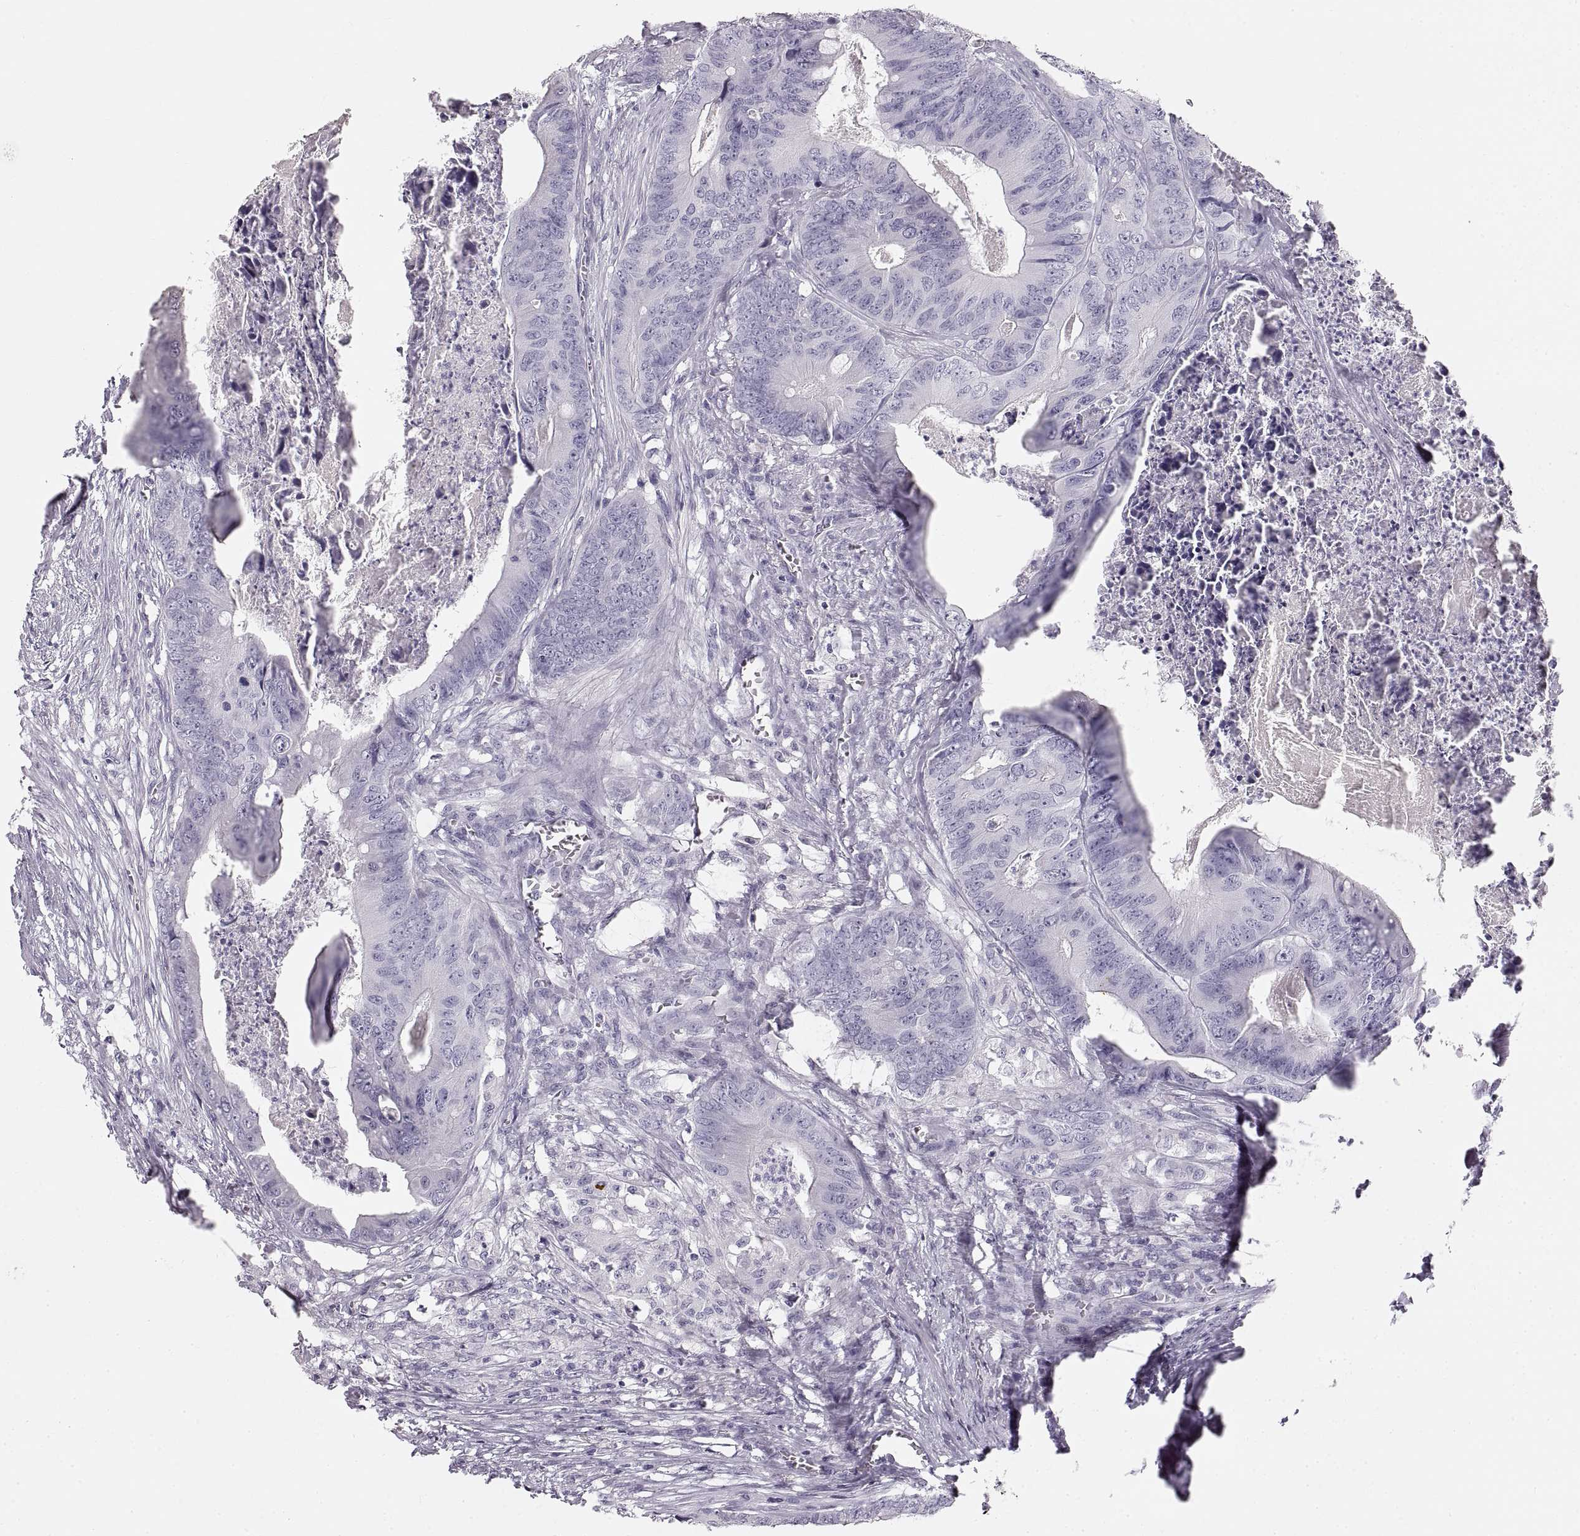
{"staining": {"intensity": "negative", "quantity": "none", "location": "none"}, "tissue": "colorectal cancer", "cell_type": "Tumor cells", "image_type": "cancer", "snomed": [{"axis": "morphology", "description": "Adenocarcinoma, NOS"}, {"axis": "topography", "description": "Colon"}], "caption": "A histopathology image of colorectal adenocarcinoma stained for a protein reveals no brown staining in tumor cells. The staining was performed using DAB (3,3'-diaminobenzidine) to visualize the protein expression in brown, while the nuclei were stained in blue with hematoxylin (Magnification: 20x).", "gene": "CRYAA", "patient": {"sex": "male", "age": 84}}